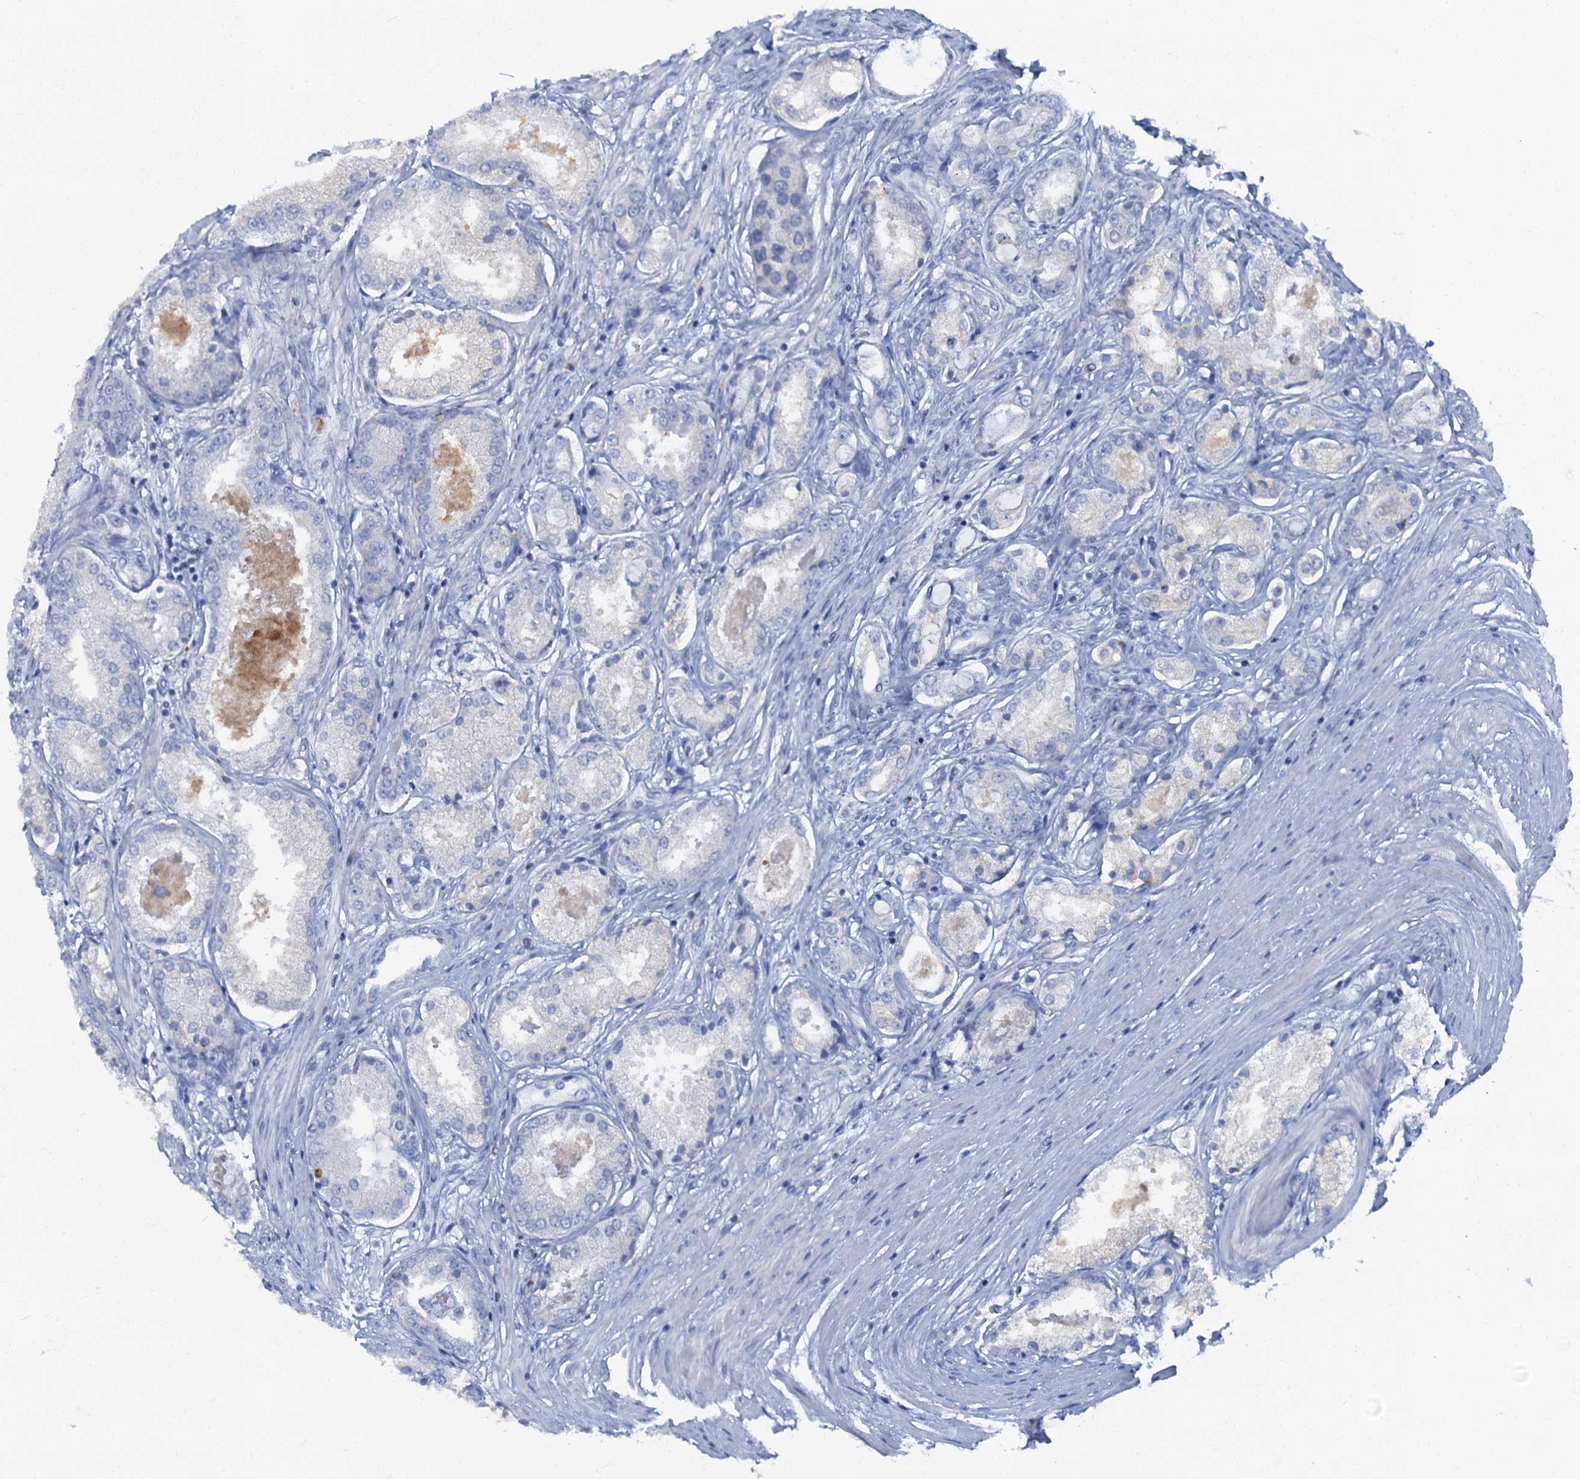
{"staining": {"intensity": "negative", "quantity": "none", "location": "none"}, "tissue": "prostate cancer", "cell_type": "Tumor cells", "image_type": "cancer", "snomed": [{"axis": "morphology", "description": "Adenocarcinoma, Low grade"}, {"axis": "topography", "description": "Prostate"}], "caption": "This is an IHC image of human adenocarcinoma (low-grade) (prostate). There is no positivity in tumor cells.", "gene": "LYPD3", "patient": {"sex": "male", "age": 68}}